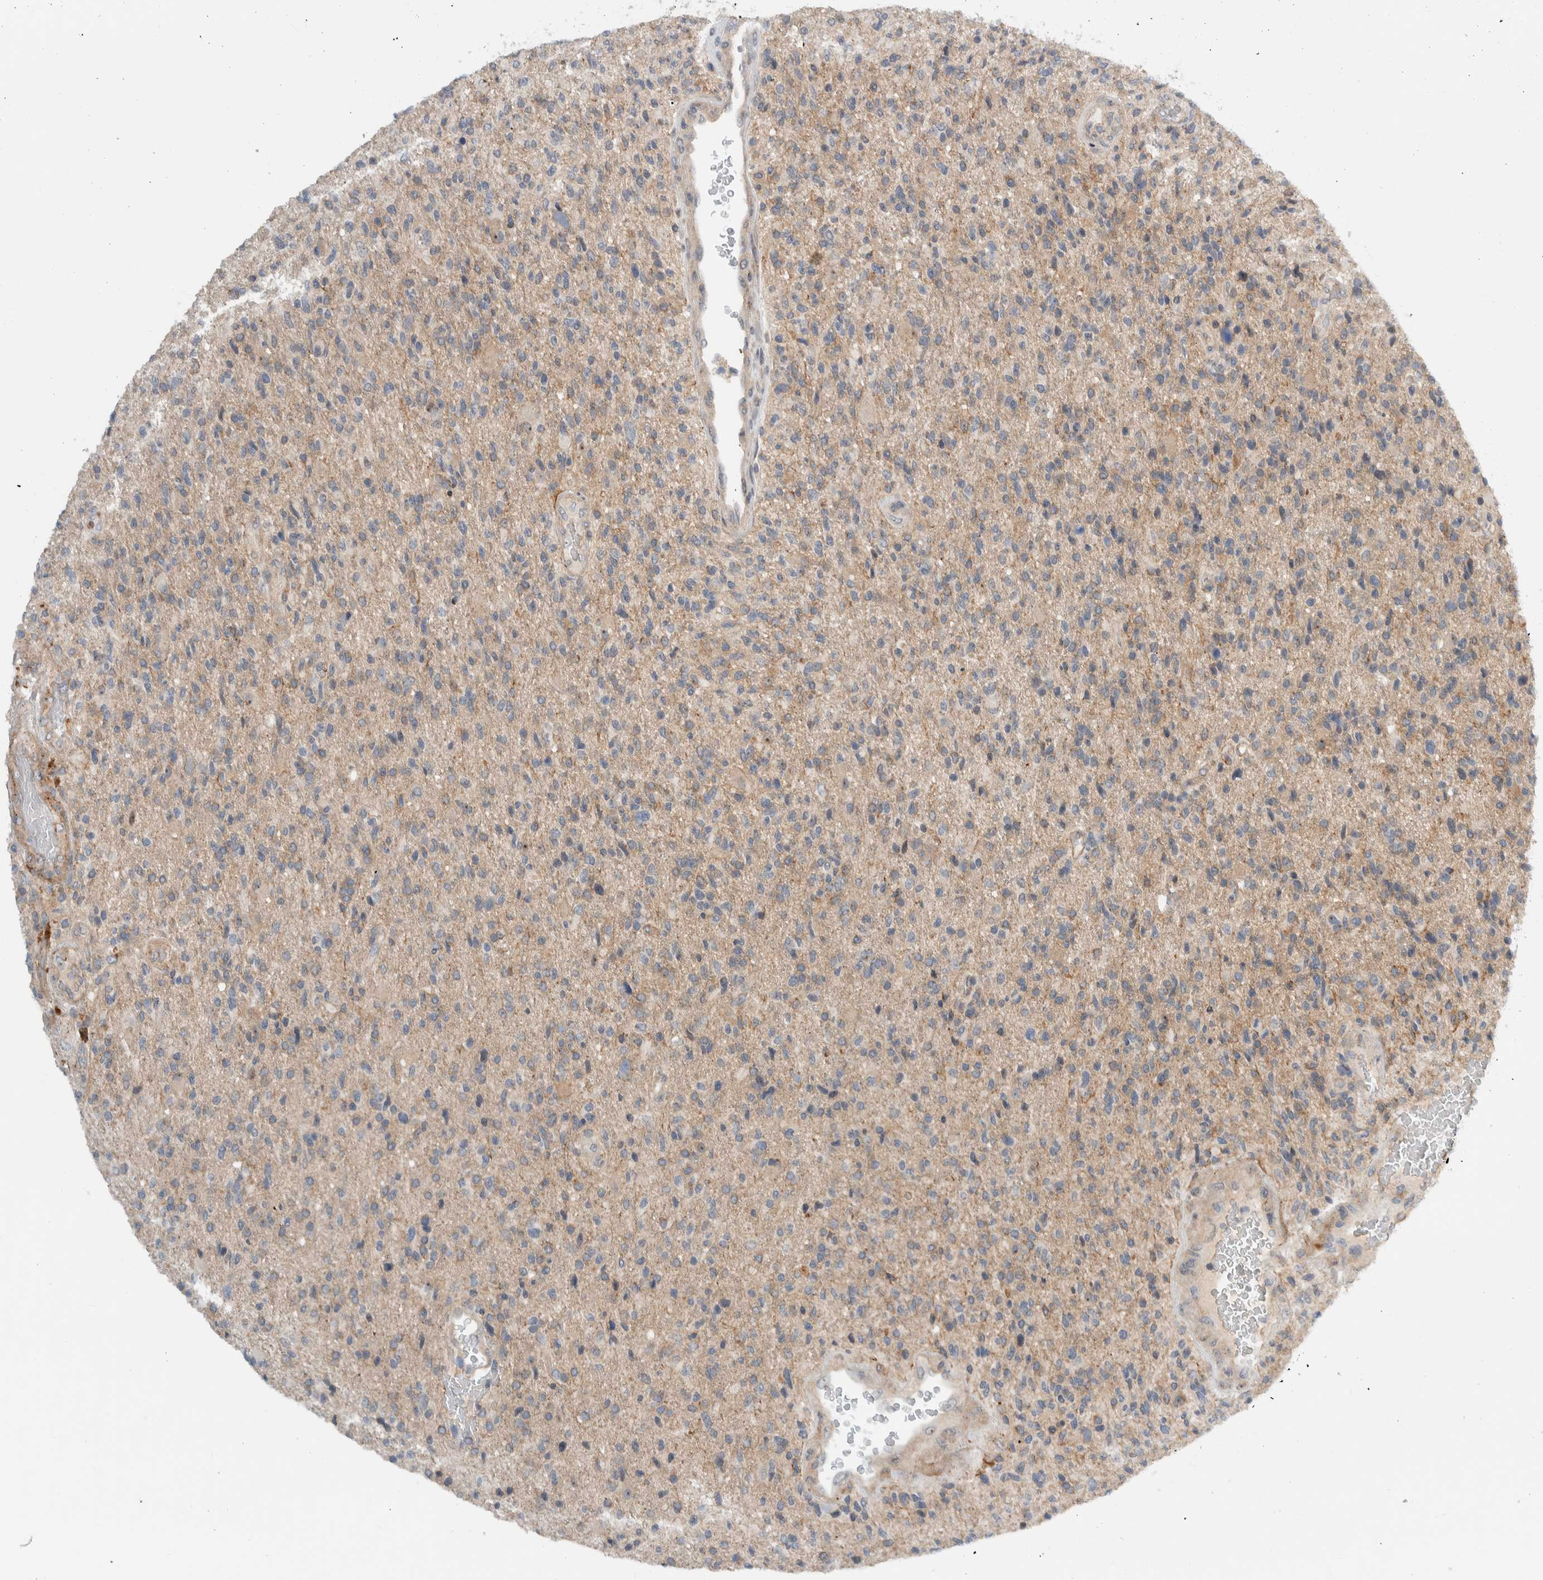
{"staining": {"intensity": "weak", "quantity": ">75%", "location": "cytoplasmic/membranous"}, "tissue": "glioma", "cell_type": "Tumor cells", "image_type": "cancer", "snomed": [{"axis": "morphology", "description": "Glioma, malignant, High grade"}, {"axis": "topography", "description": "Brain"}], "caption": "Protein expression analysis of high-grade glioma (malignant) displays weak cytoplasmic/membranous staining in about >75% of tumor cells.", "gene": "MPRIP", "patient": {"sex": "male", "age": 72}}